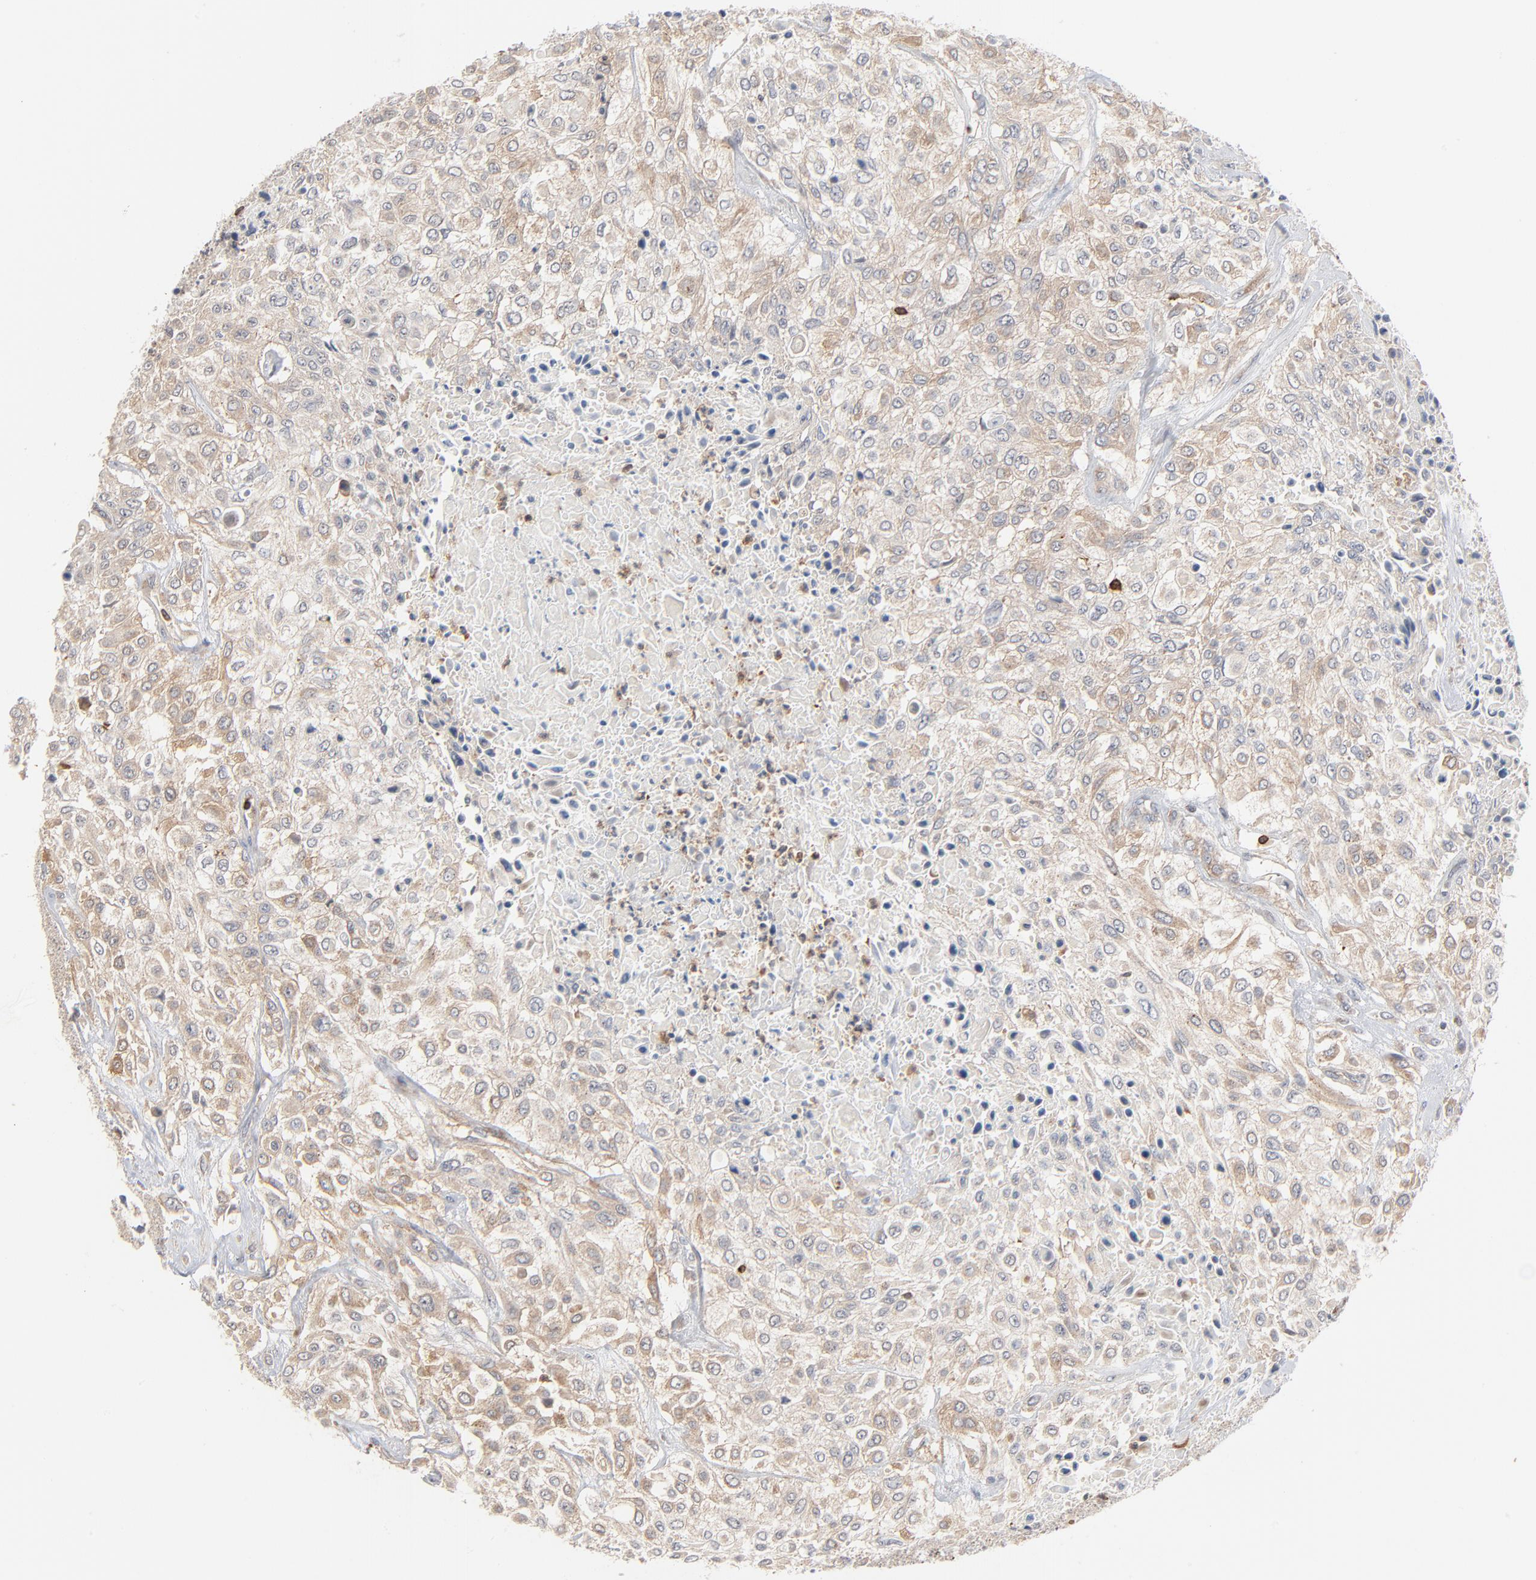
{"staining": {"intensity": "weak", "quantity": ">75%", "location": "cytoplasmic/membranous"}, "tissue": "urothelial cancer", "cell_type": "Tumor cells", "image_type": "cancer", "snomed": [{"axis": "morphology", "description": "Urothelial carcinoma, High grade"}, {"axis": "topography", "description": "Urinary bladder"}], "caption": "There is low levels of weak cytoplasmic/membranous staining in tumor cells of urothelial cancer, as demonstrated by immunohistochemical staining (brown color).", "gene": "SH3KBP1", "patient": {"sex": "male", "age": 57}}